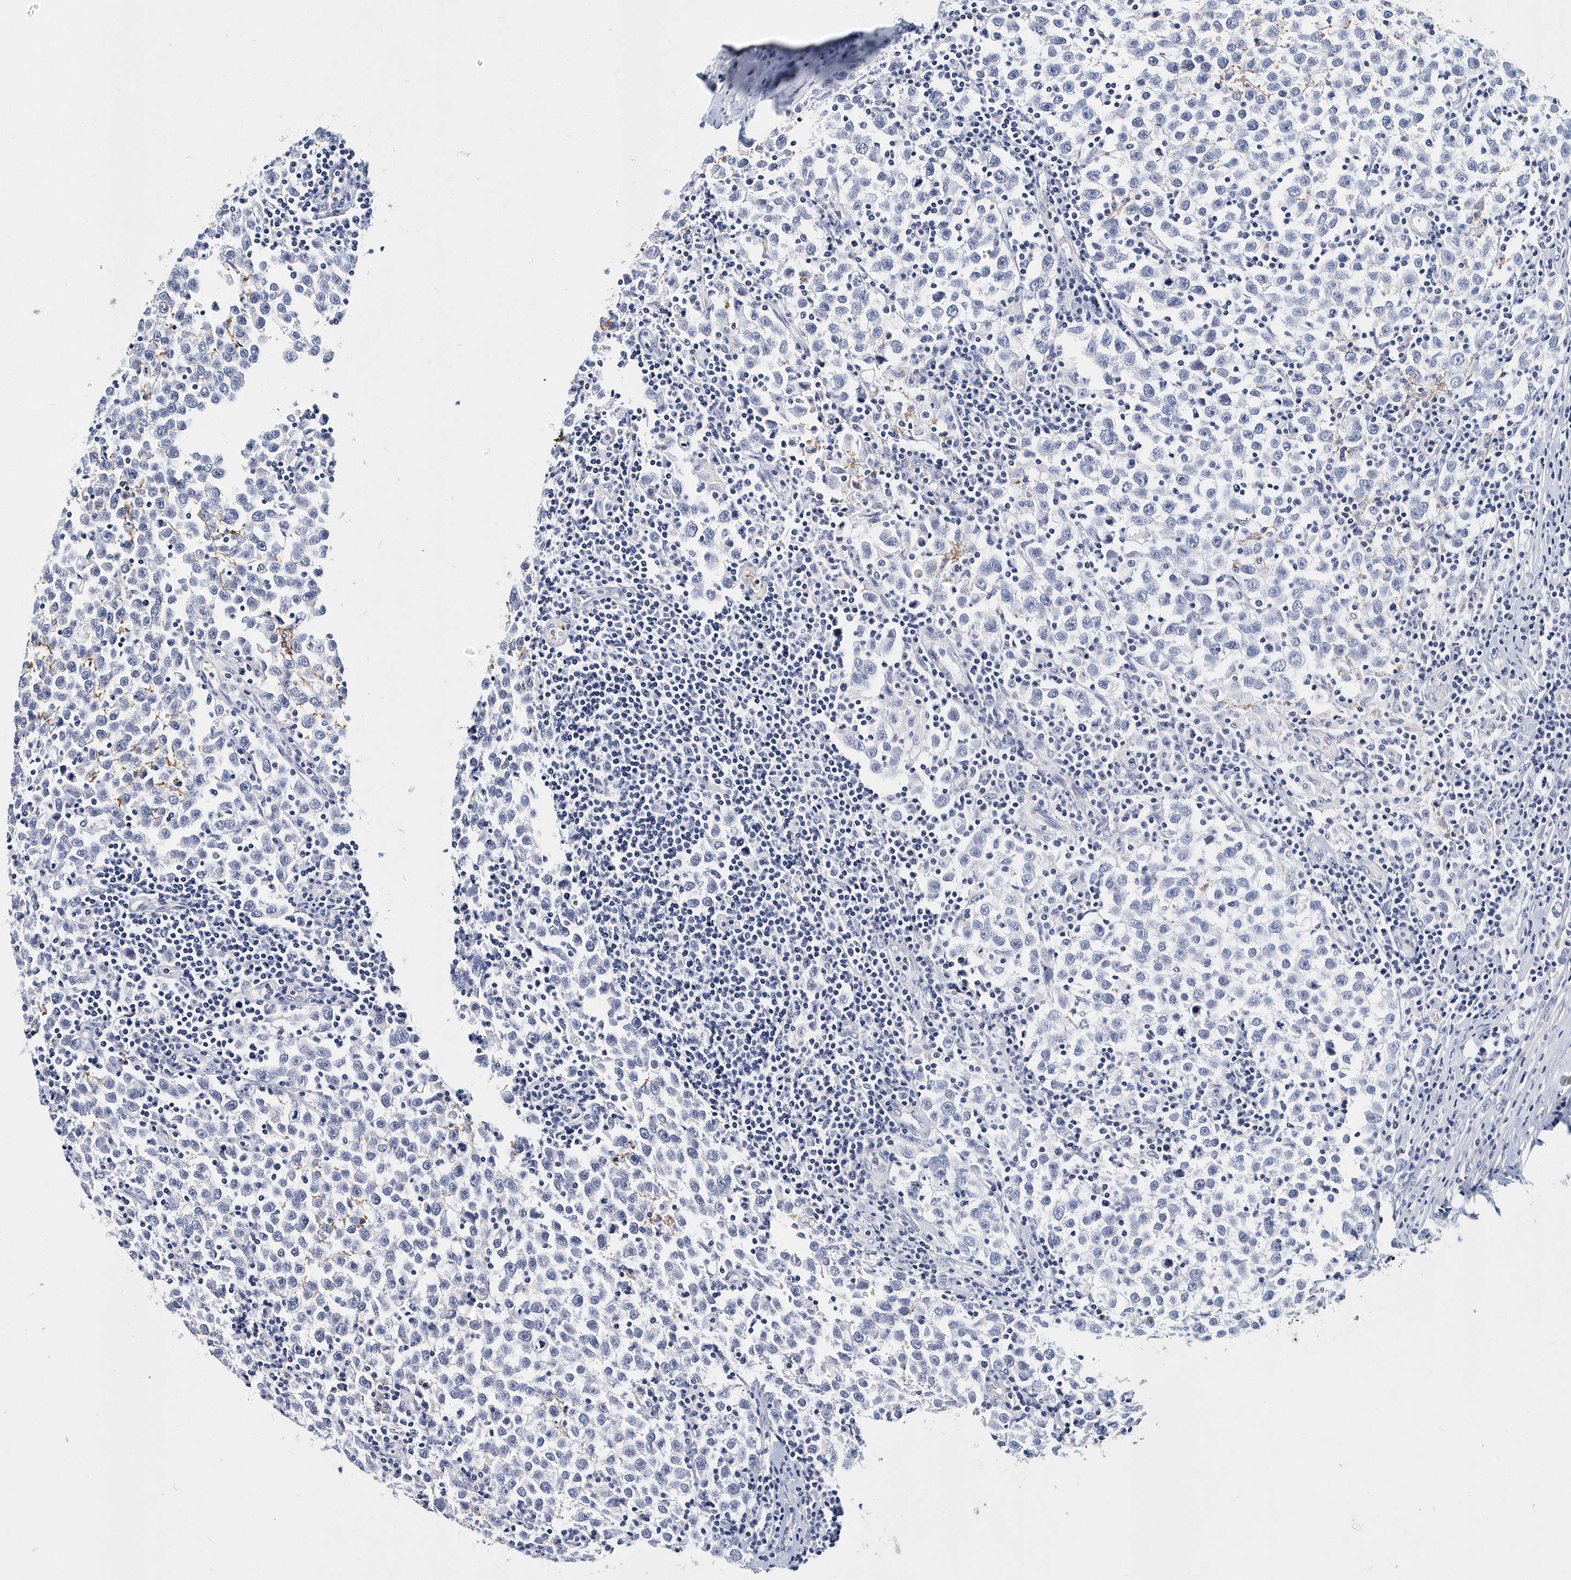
{"staining": {"intensity": "negative", "quantity": "none", "location": "none"}, "tissue": "testis cancer", "cell_type": "Tumor cells", "image_type": "cancer", "snomed": [{"axis": "morphology", "description": "Normal tissue, NOS"}, {"axis": "morphology", "description": "Seminoma, NOS"}, {"axis": "topography", "description": "Testis"}], "caption": "The image shows no staining of tumor cells in seminoma (testis).", "gene": "ITGA2B", "patient": {"sex": "male", "age": 43}}